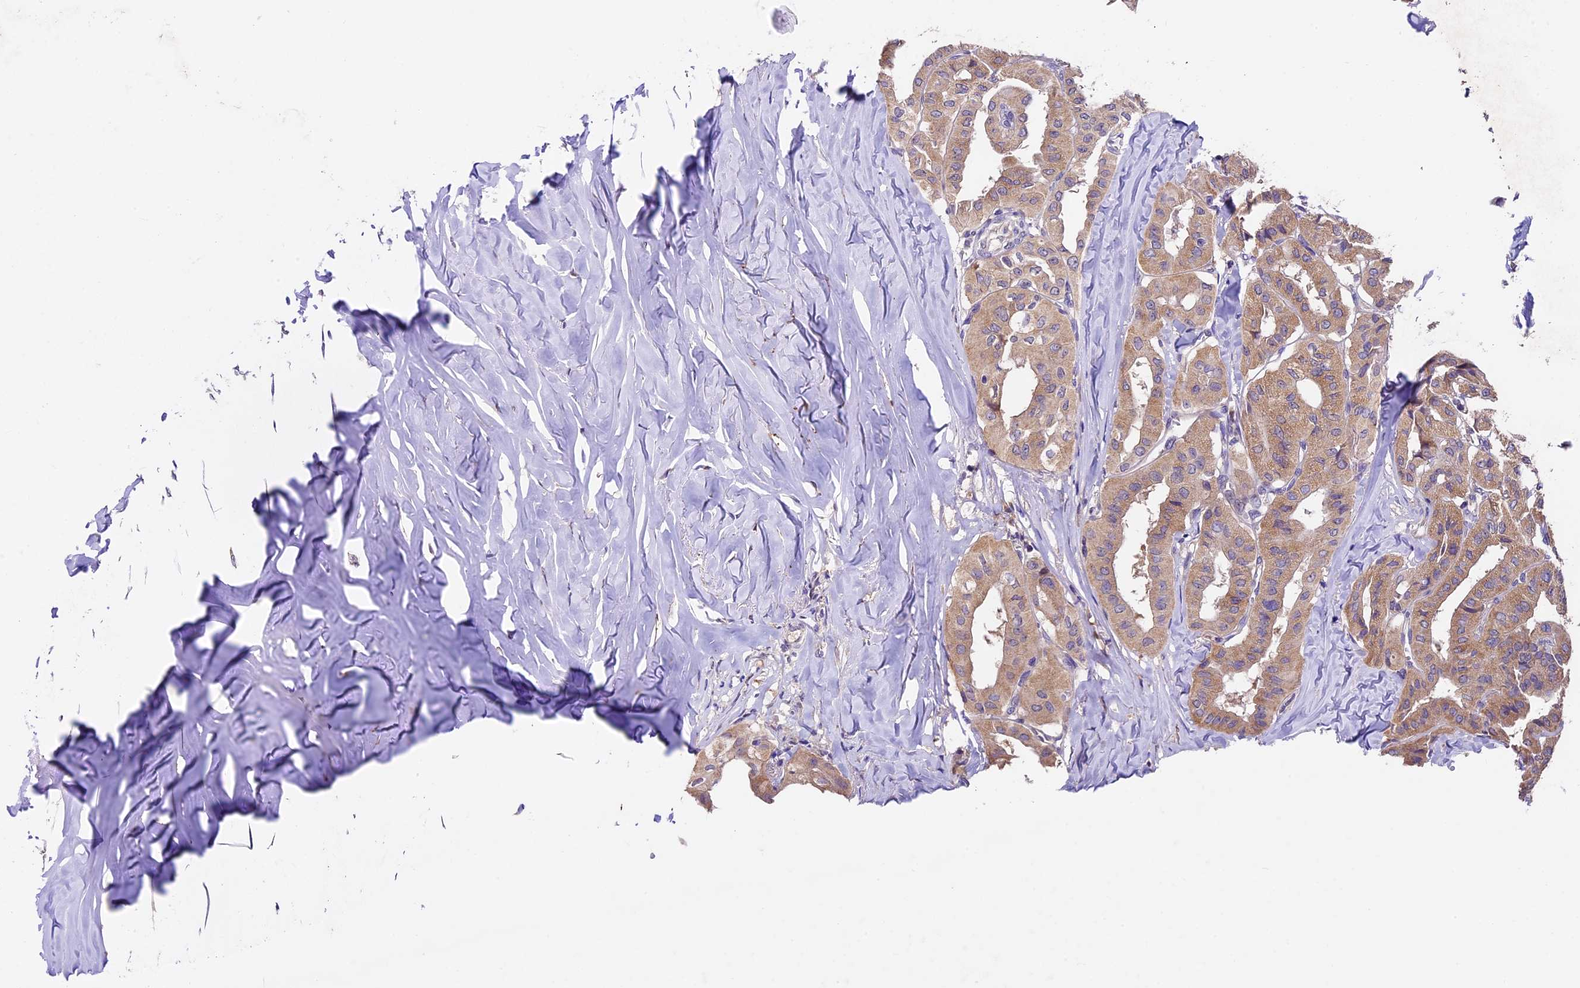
{"staining": {"intensity": "weak", "quantity": ">75%", "location": "cytoplasmic/membranous"}, "tissue": "thyroid cancer", "cell_type": "Tumor cells", "image_type": "cancer", "snomed": [{"axis": "morphology", "description": "Papillary adenocarcinoma, NOS"}, {"axis": "topography", "description": "Thyroid gland"}], "caption": "Immunohistochemistry (IHC) image of human thyroid cancer (papillary adenocarcinoma) stained for a protein (brown), which shows low levels of weak cytoplasmic/membranous staining in approximately >75% of tumor cells.", "gene": "SBNO2", "patient": {"sex": "female", "age": 59}}